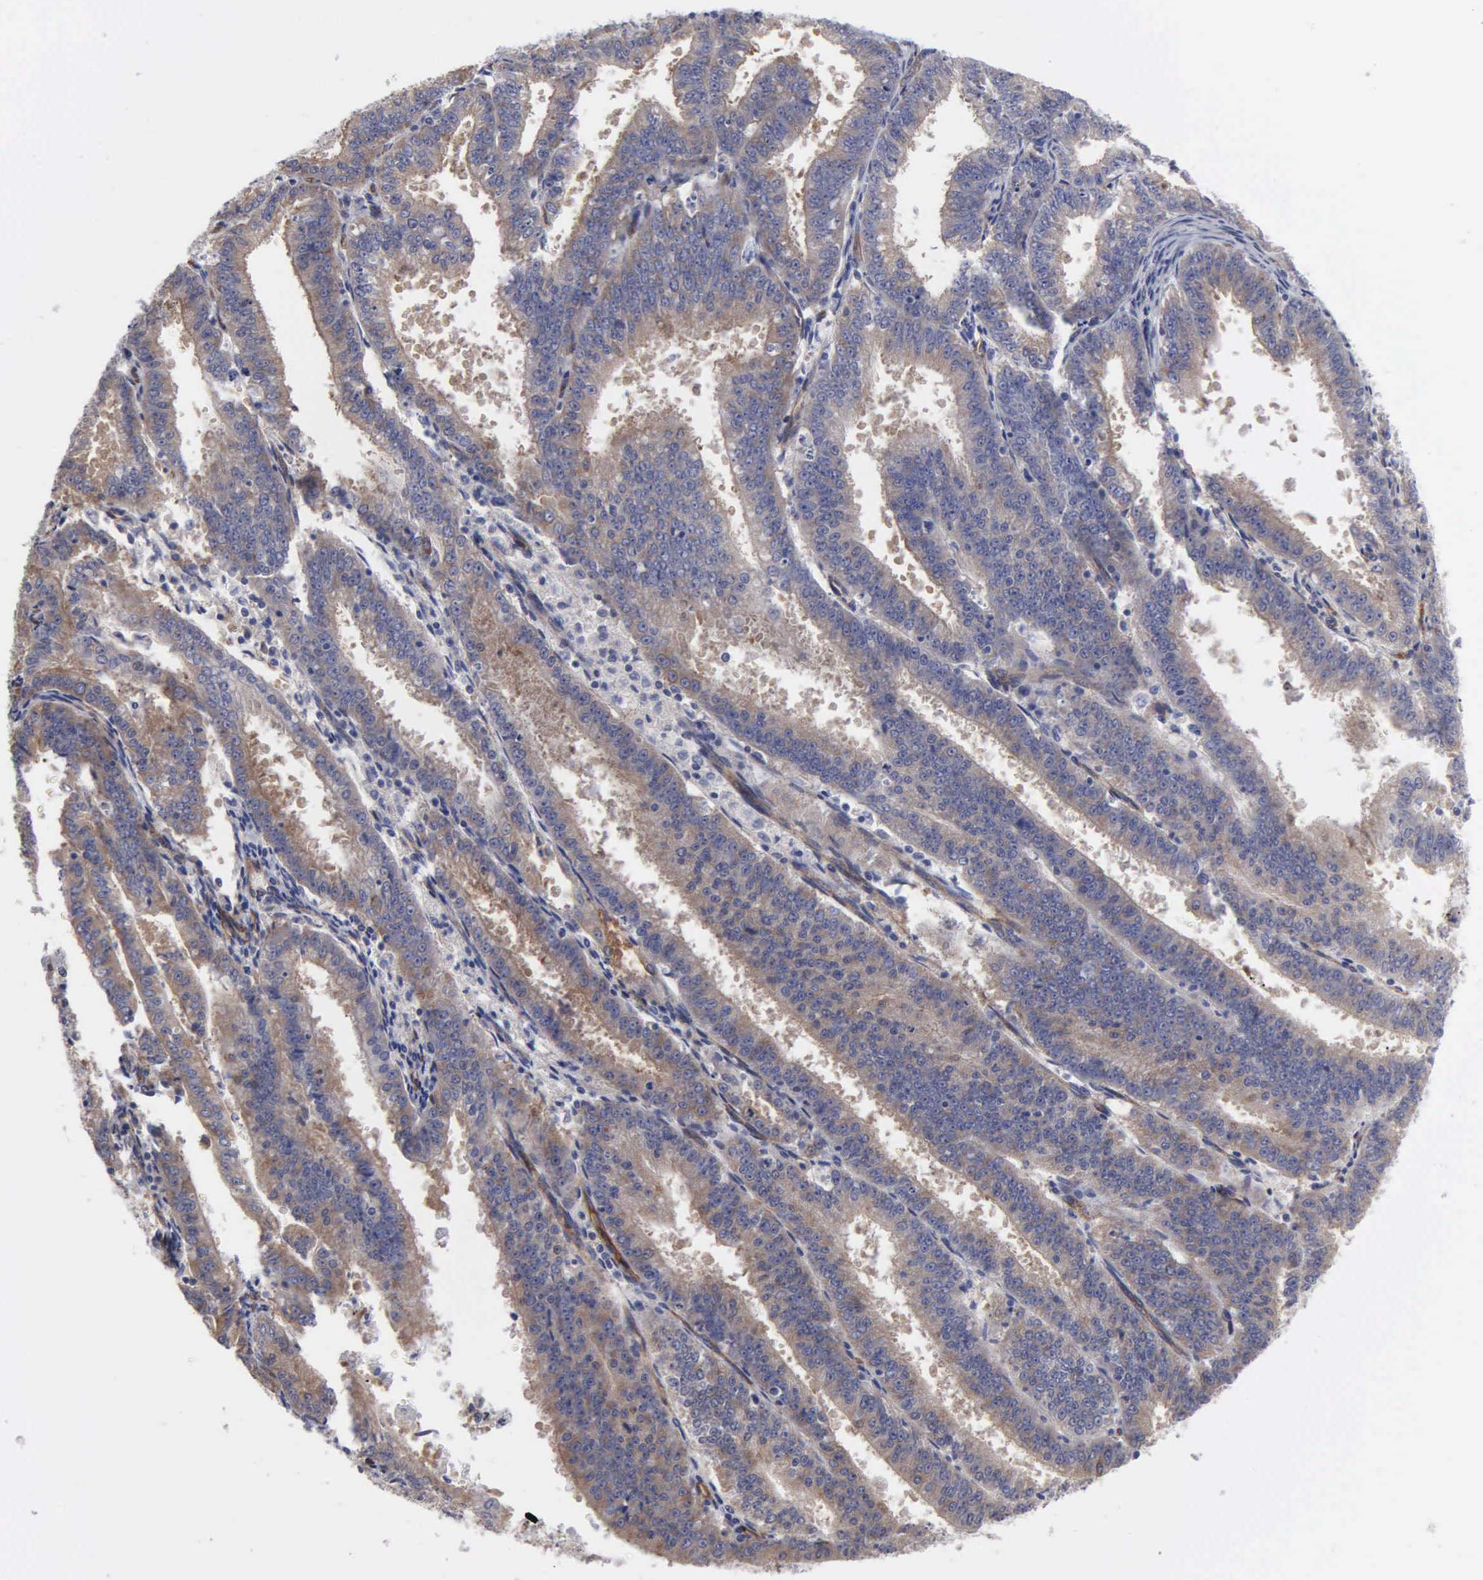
{"staining": {"intensity": "weak", "quantity": "25%-75%", "location": "cytoplasmic/membranous"}, "tissue": "endometrial cancer", "cell_type": "Tumor cells", "image_type": "cancer", "snomed": [{"axis": "morphology", "description": "Adenocarcinoma, NOS"}, {"axis": "topography", "description": "Endometrium"}], "caption": "Adenocarcinoma (endometrial) stained for a protein shows weak cytoplasmic/membranous positivity in tumor cells. (IHC, brightfield microscopy, high magnification).", "gene": "RDX", "patient": {"sex": "female", "age": 66}}